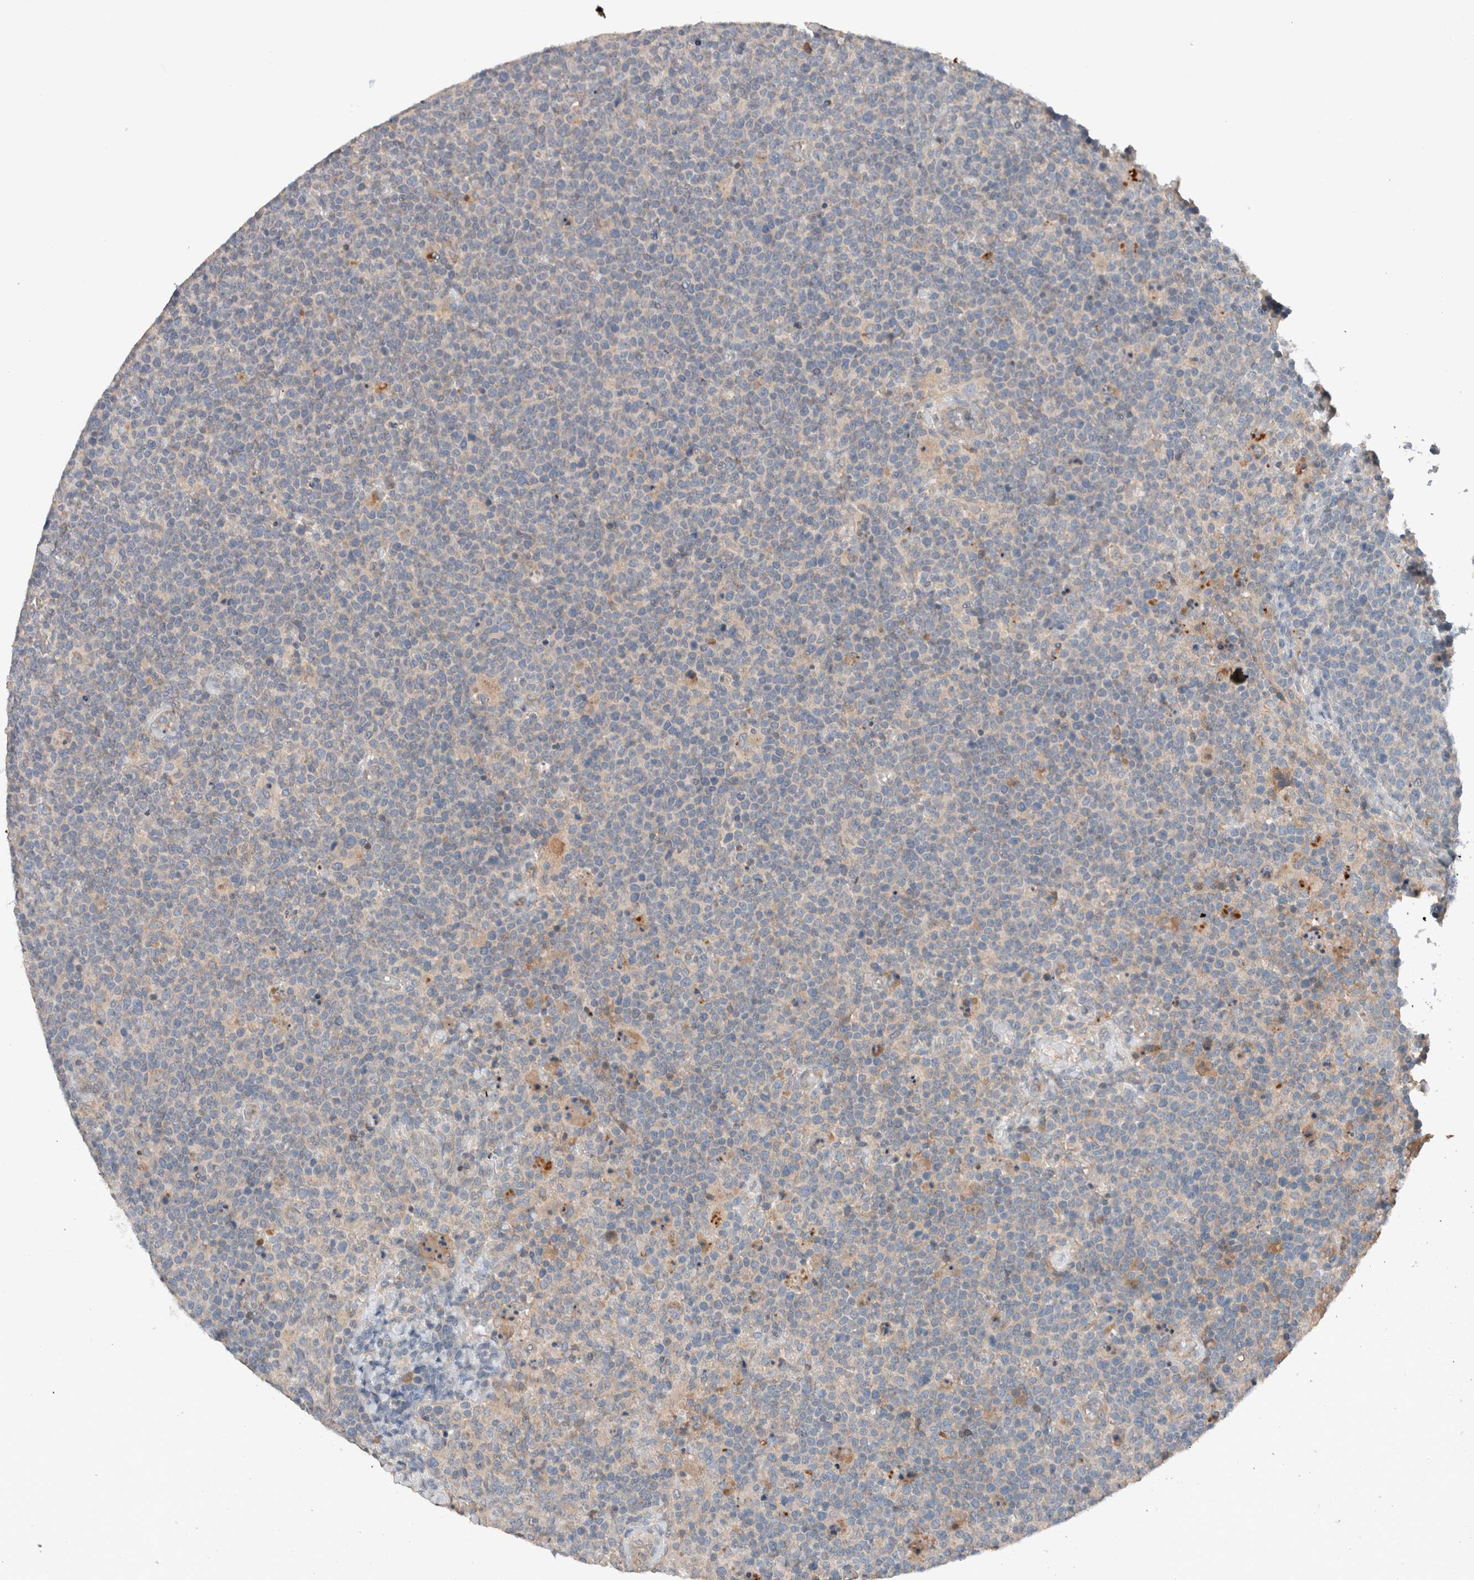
{"staining": {"intensity": "negative", "quantity": "none", "location": "none"}, "tissue": "lymphoma", "cell_type": "Tumor cells", "image_type": "cancer", "snomed": [{"axis": "morphology", "description": "Malignant lymphoma, non-Hodgkin's type, High grade"}, {"axis": "topography", "description": "Lymph node"}], "caption": "Immunohistochemistry (IHC) histopathology image of neoplastic tissue: human malignant lymphoma, non-Hodgkin's type (high-grade) stained with DAB reveals no significant protein staining in tumor cells.", "gene": "UGCG", "patient": {"sex": "male", "age": 61}}